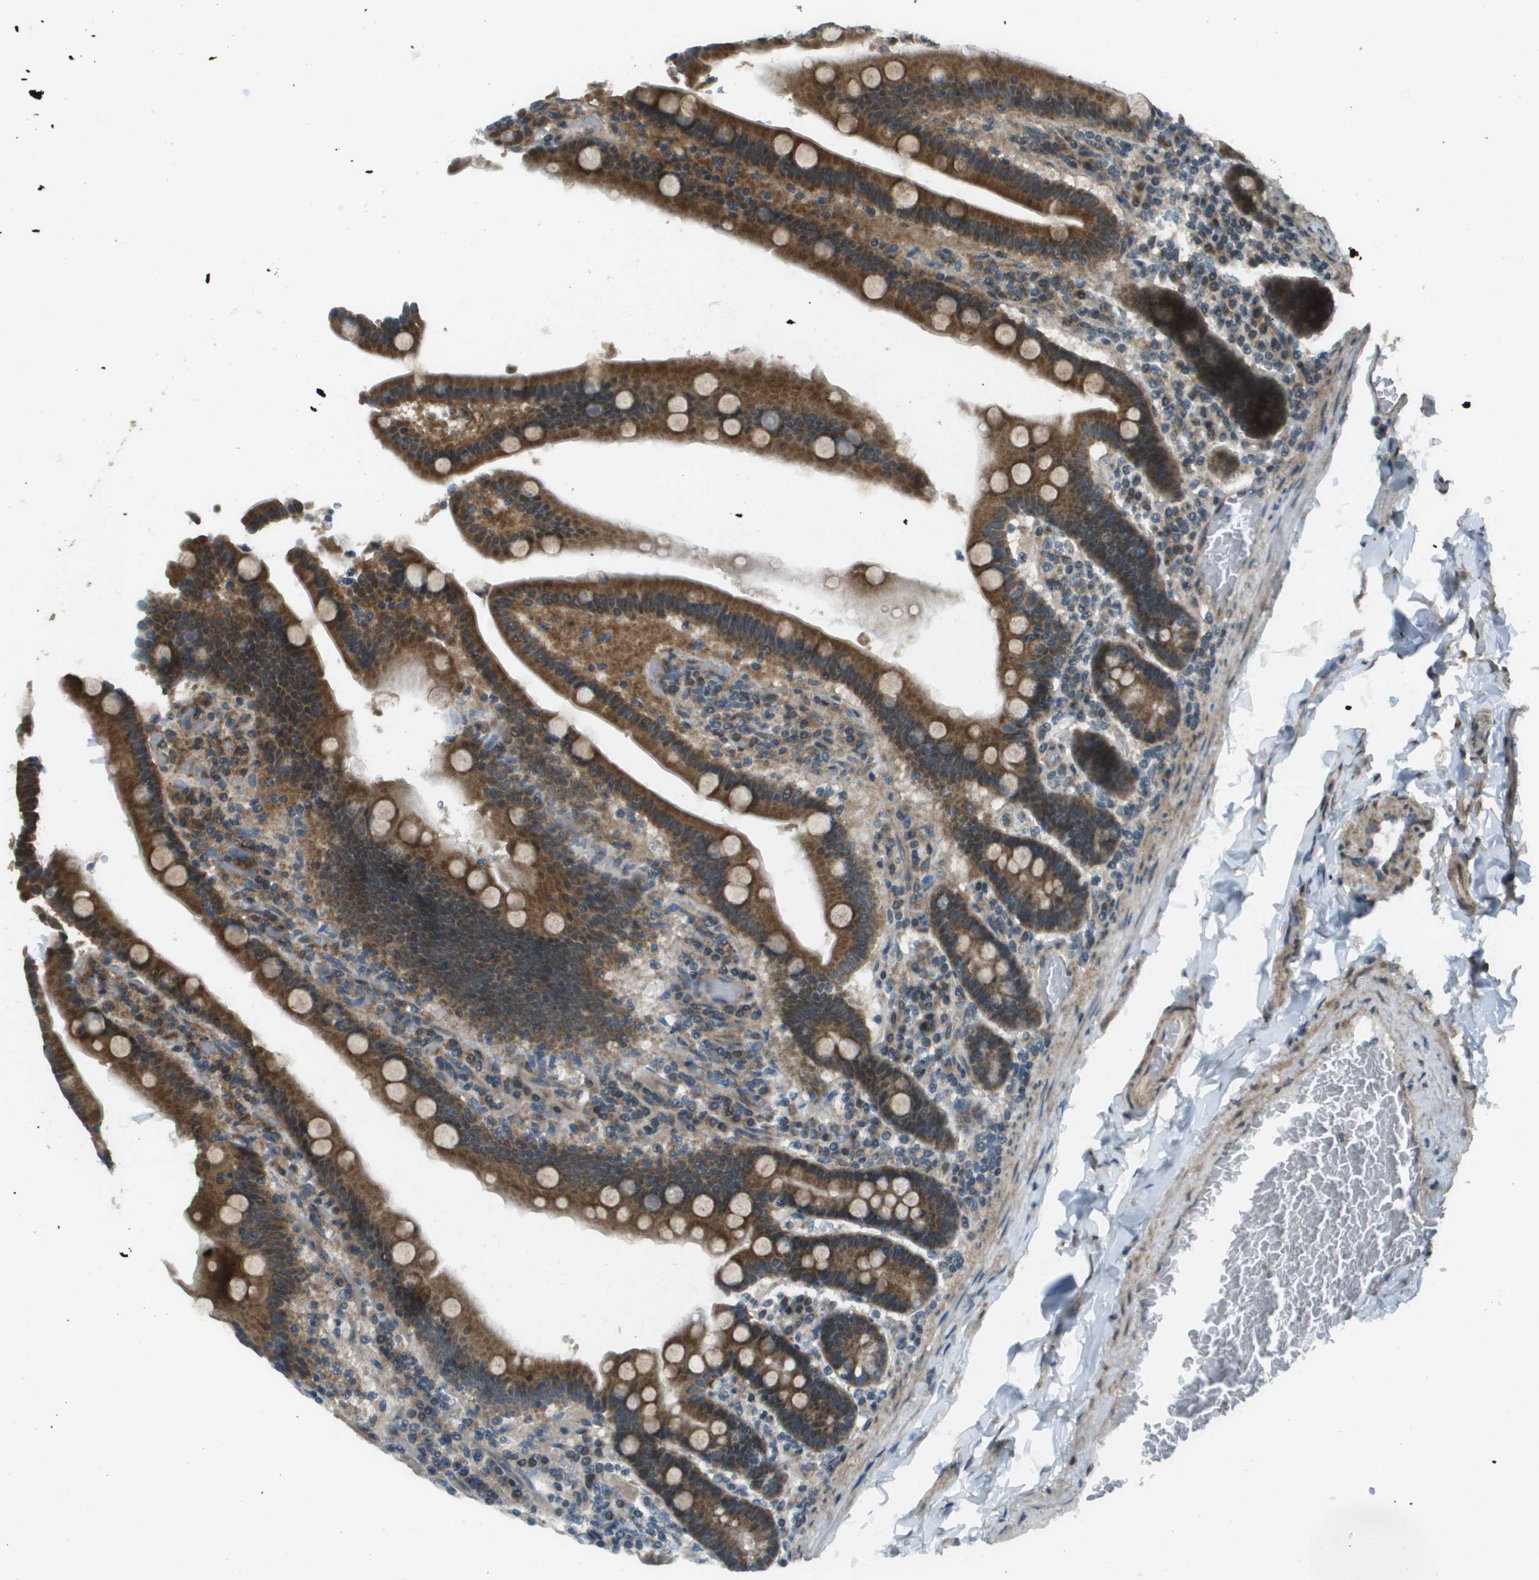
{"staining": {"intensity": "strong", "quantity": ">75%", "location": "cytoplasmic/membranous"}, "tissue": "duodenum", "cell_type": "Glandular cells", "image_type": "normal", "snomed": [{"axis": "morphology", "description": "Normal tissue, NOS"}, {"axis": "topography", "description": "Duodenum"}], "caption": "Brown immunohistochemical staining in benign human duodenum shows strong cytoplasmic/membranous expression in approximately >75% of glandular cells.", "gene": "FIG4", "patient": {"sex": "female", "age": 53}}